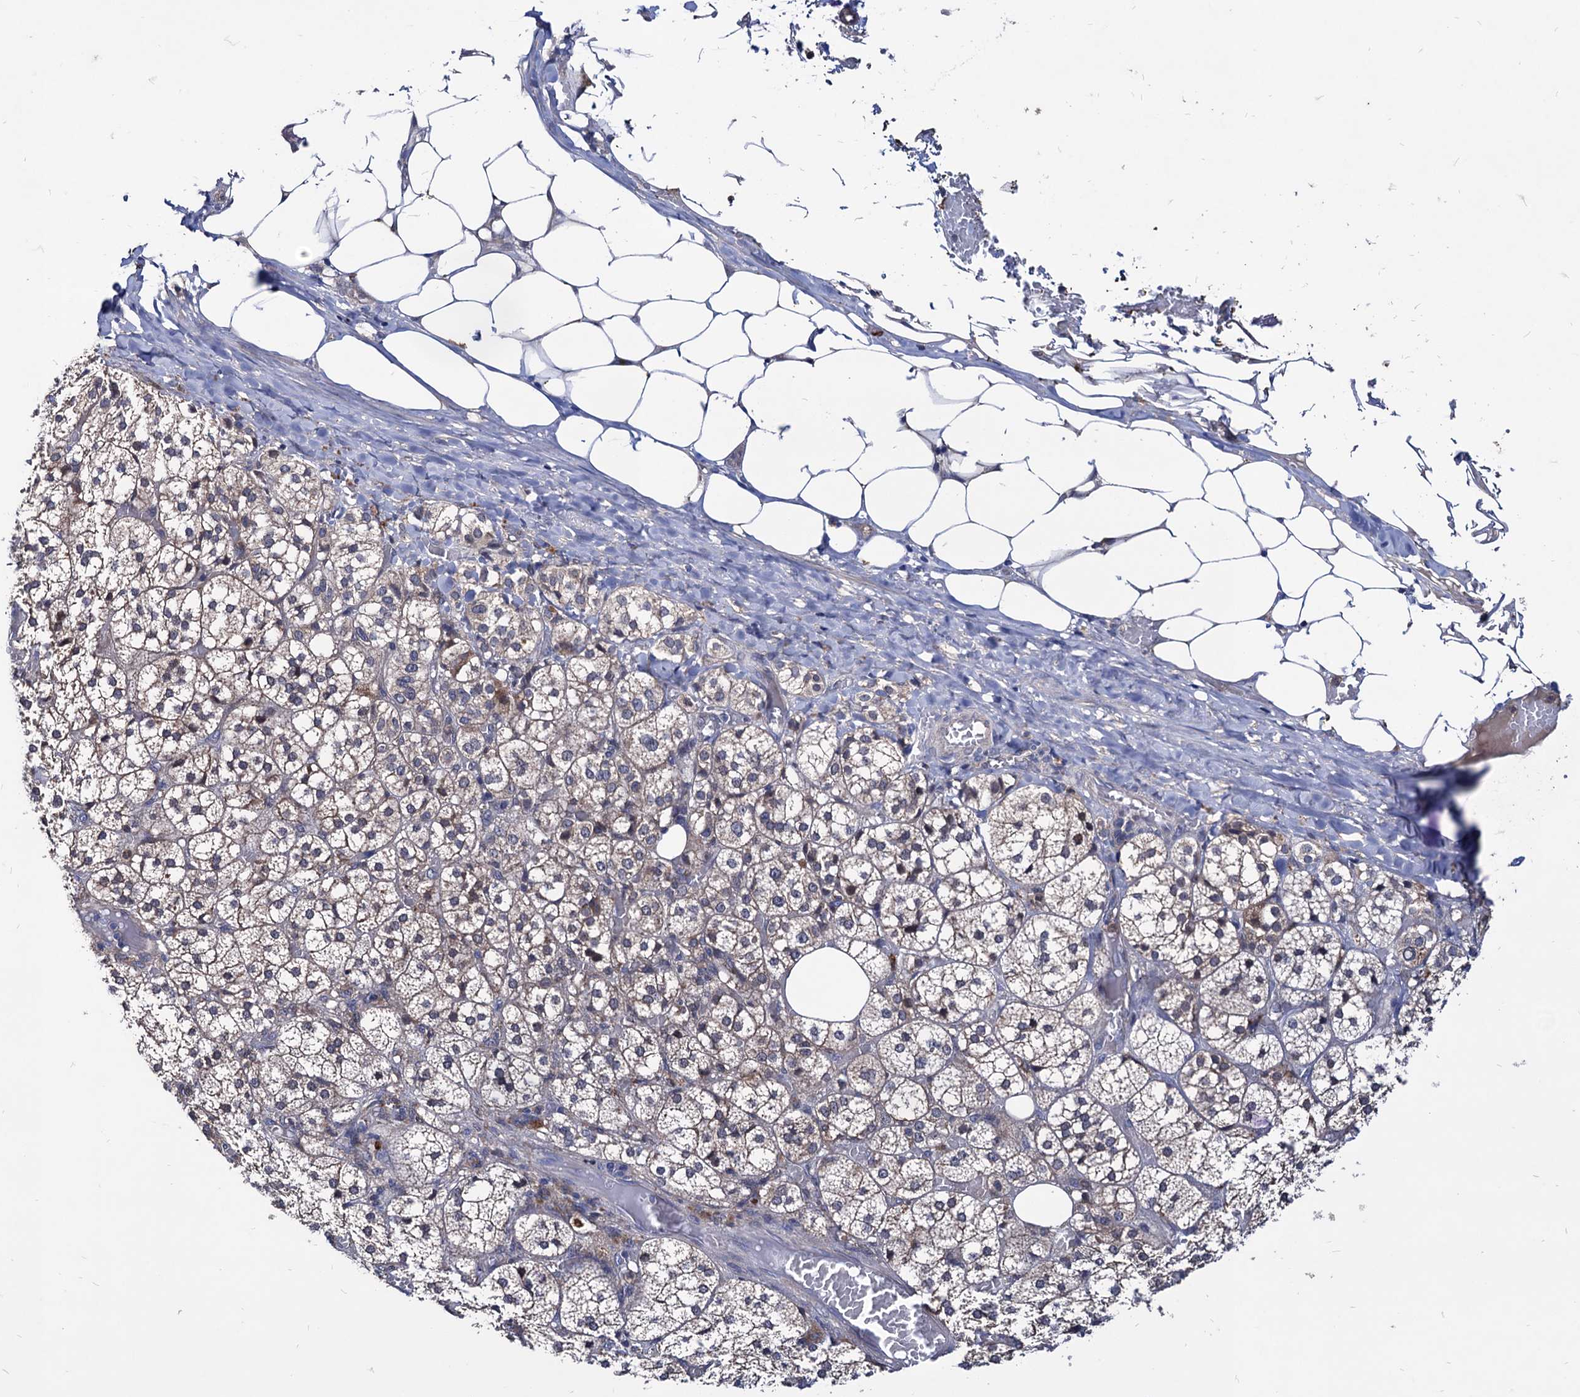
{"staining": {"intensity": "moderate", "quantity": "25%-75%", "location": "cytoplasmic/membranous,nuclear"}, "tissue": "adrenal gland", "cell_type": "Glandular cells", "image_type": "normal", "snomed": [{"axis": "morphology", "description": "Normal tissue, NOS"}, {"axis": "topography", "description": "Adrenal gland"}], "caption": "IHC staining of unremarkable adrenal gland, which shows medium levels of moderate cytoplasmic/membranous,nuclear staining in approximately 25%-75% of glandular cells indicating moderate cytoplasmic/membranous,nuclear protein expression. The staining was performed using DAB (3,3'-diaminobenzidine) (brown) for protein detection and nuclei were counterstained in hematoxylin (blue).", "gene": "CPPED1", "patient": {"sex": "female", "age": 61}}